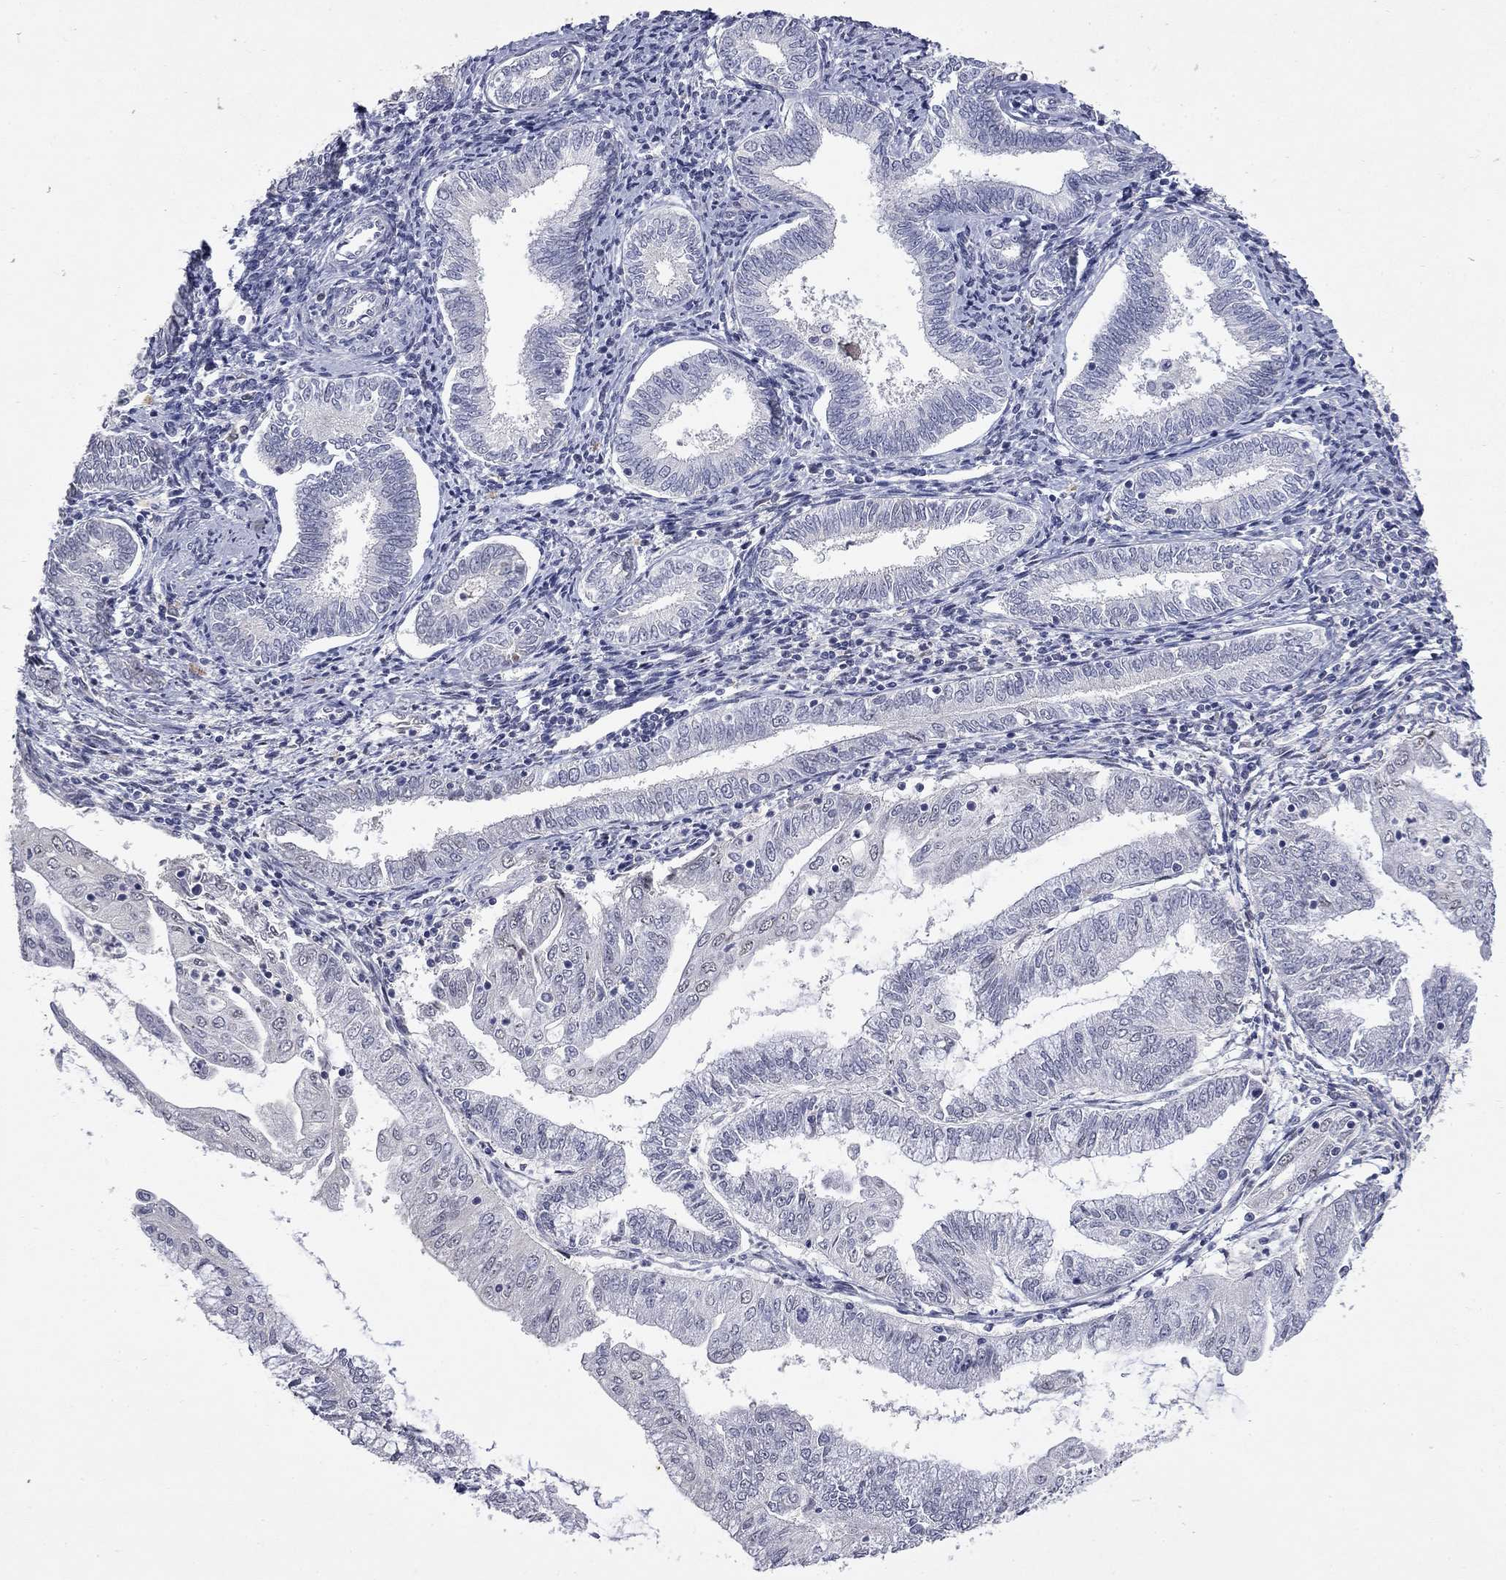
{"staining": {"intensity": "negative", "quantity": "none", "location": "none"}, "tissue": "endometrial cancer", "cell_type": "Tumor cells", "image_type": "cancer", "snomed": [{"axis": "morphology", "description": "Adenocarcinoma, NOS"}, {"axis": "topography", "description": "Endometrium"}], "caption": "The immunohistochemistry micrograph has no significant expression in tumor cells of adenocarcinoma (endometrial) tissue.", "gene": "SLC51A", "patient": {"sex": "female", "age": 56}}